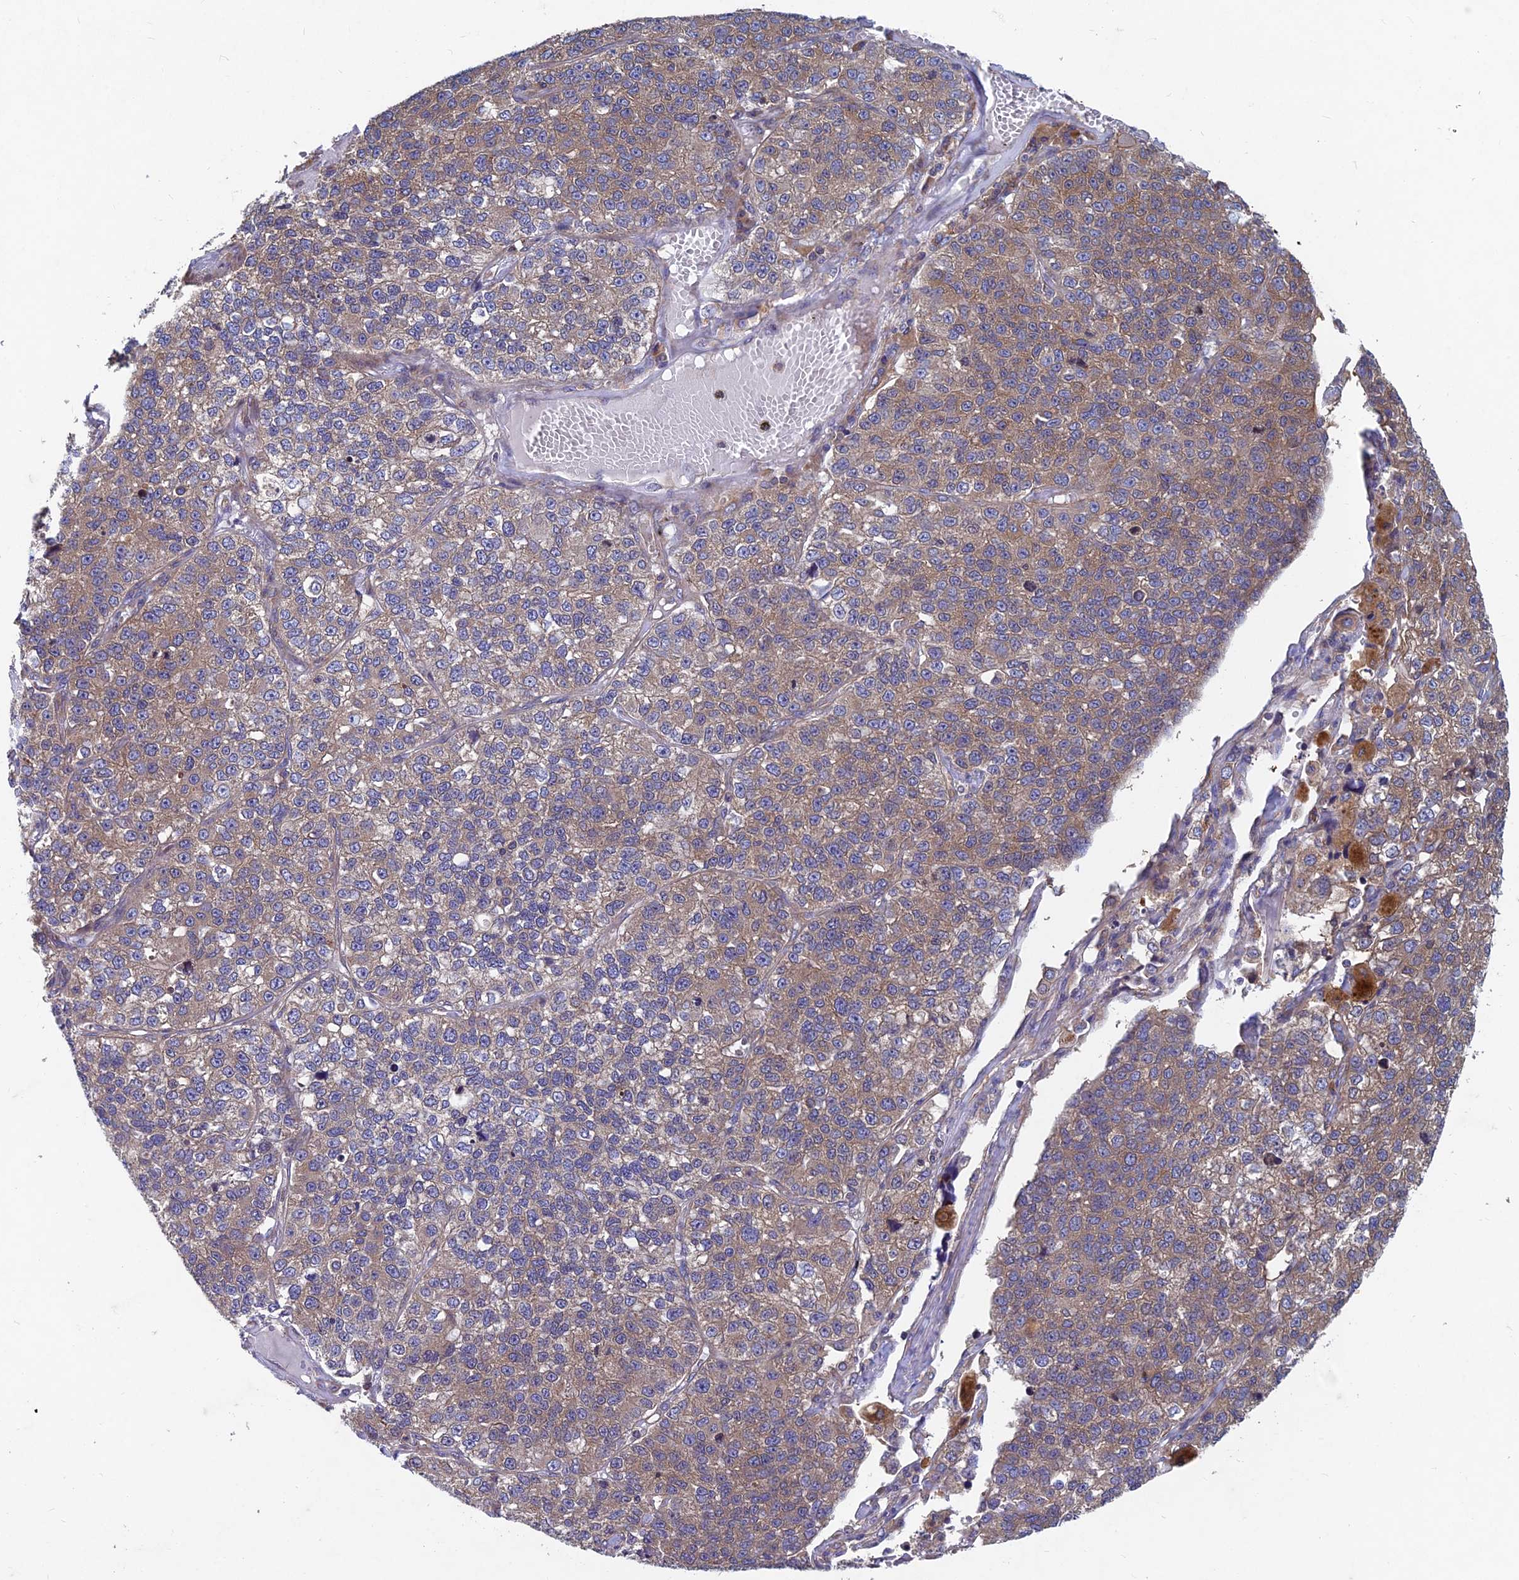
{"staining": {"intensity": "moderate", "quantity": "25%-75%", "location": "cytoplasmic/membranous"}, "tissue": "lung cancer", "cell_type": "Tumor cells", "image_type": "cancer", "snomed": [{"axis": "morphology", "description": "Adenocarcinoma, NOS"}, {"axis": "topography", "description": "Lung"}], "caption": "About 25%-75% of tumor cells in adenocarcinoma (lung) display moderate cytoplasmic/membranous protein positivity as visualized by brown immunohistochemical staining.", "gene": "NCAPG", "patient": {"sex": "male", "age": 49}}